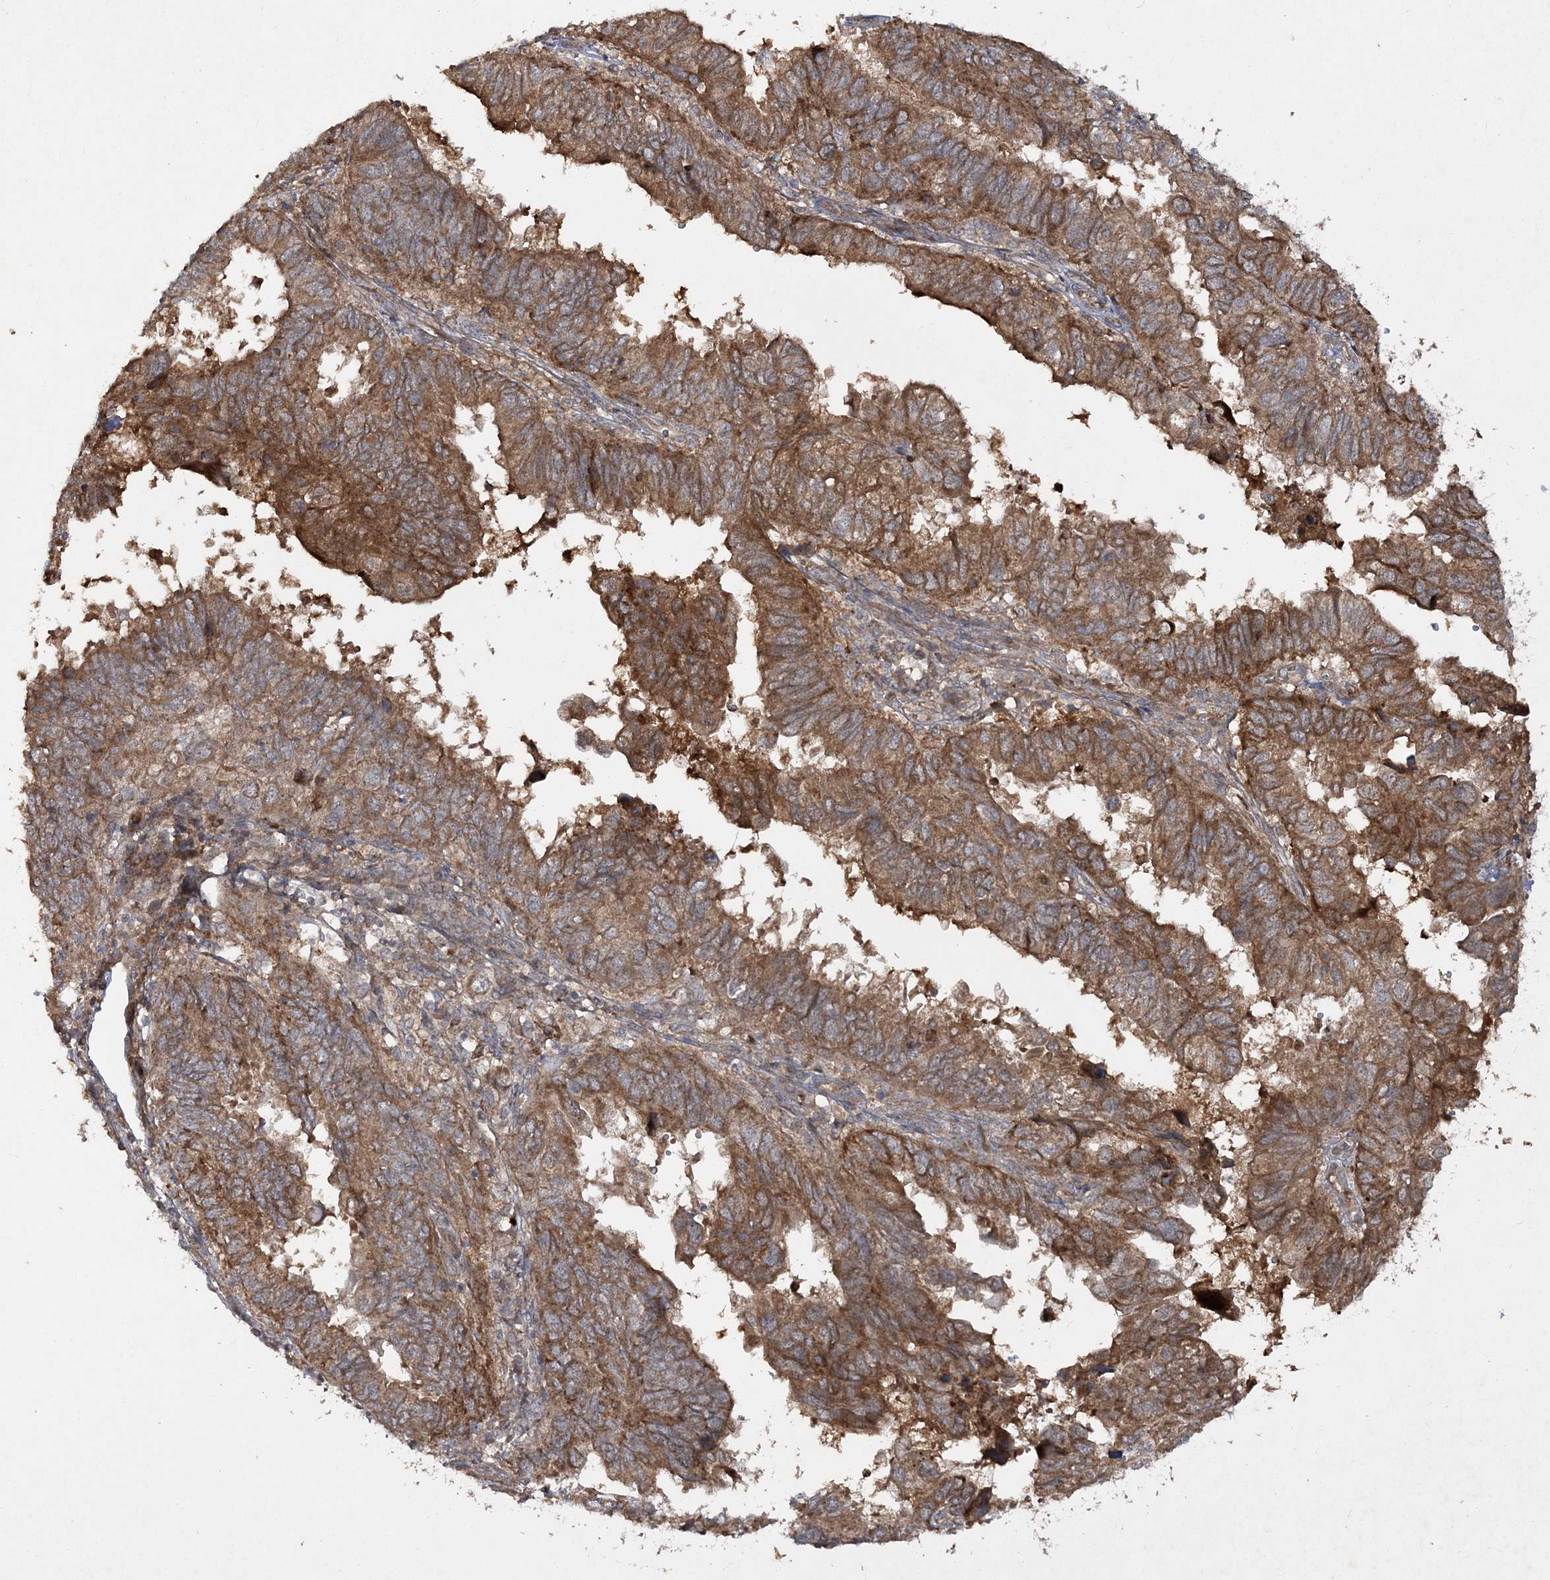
{"staining": {"intensity": "moderate", "quantity": ">75%", "location": "cytoplasmic/membranous"}, "tissue": "endometrial cancer", "cell_type": "Tumor cells", "image_type": "cancer", "snomed": [{"axis": "morphology", "description": "Adenocarcinoma, NOS"}, {"axis": "topography", "description": "Uterus"}], "caption": "Immunohistochemical staining of human adenocarcinoma (endometrial) demonstrates medium levels of moderate cytoplasmic/membranous positivity in about >75% of tumor cells.", "gene": "MOCS2", "patient": {"sex": "female", "age": 77}}